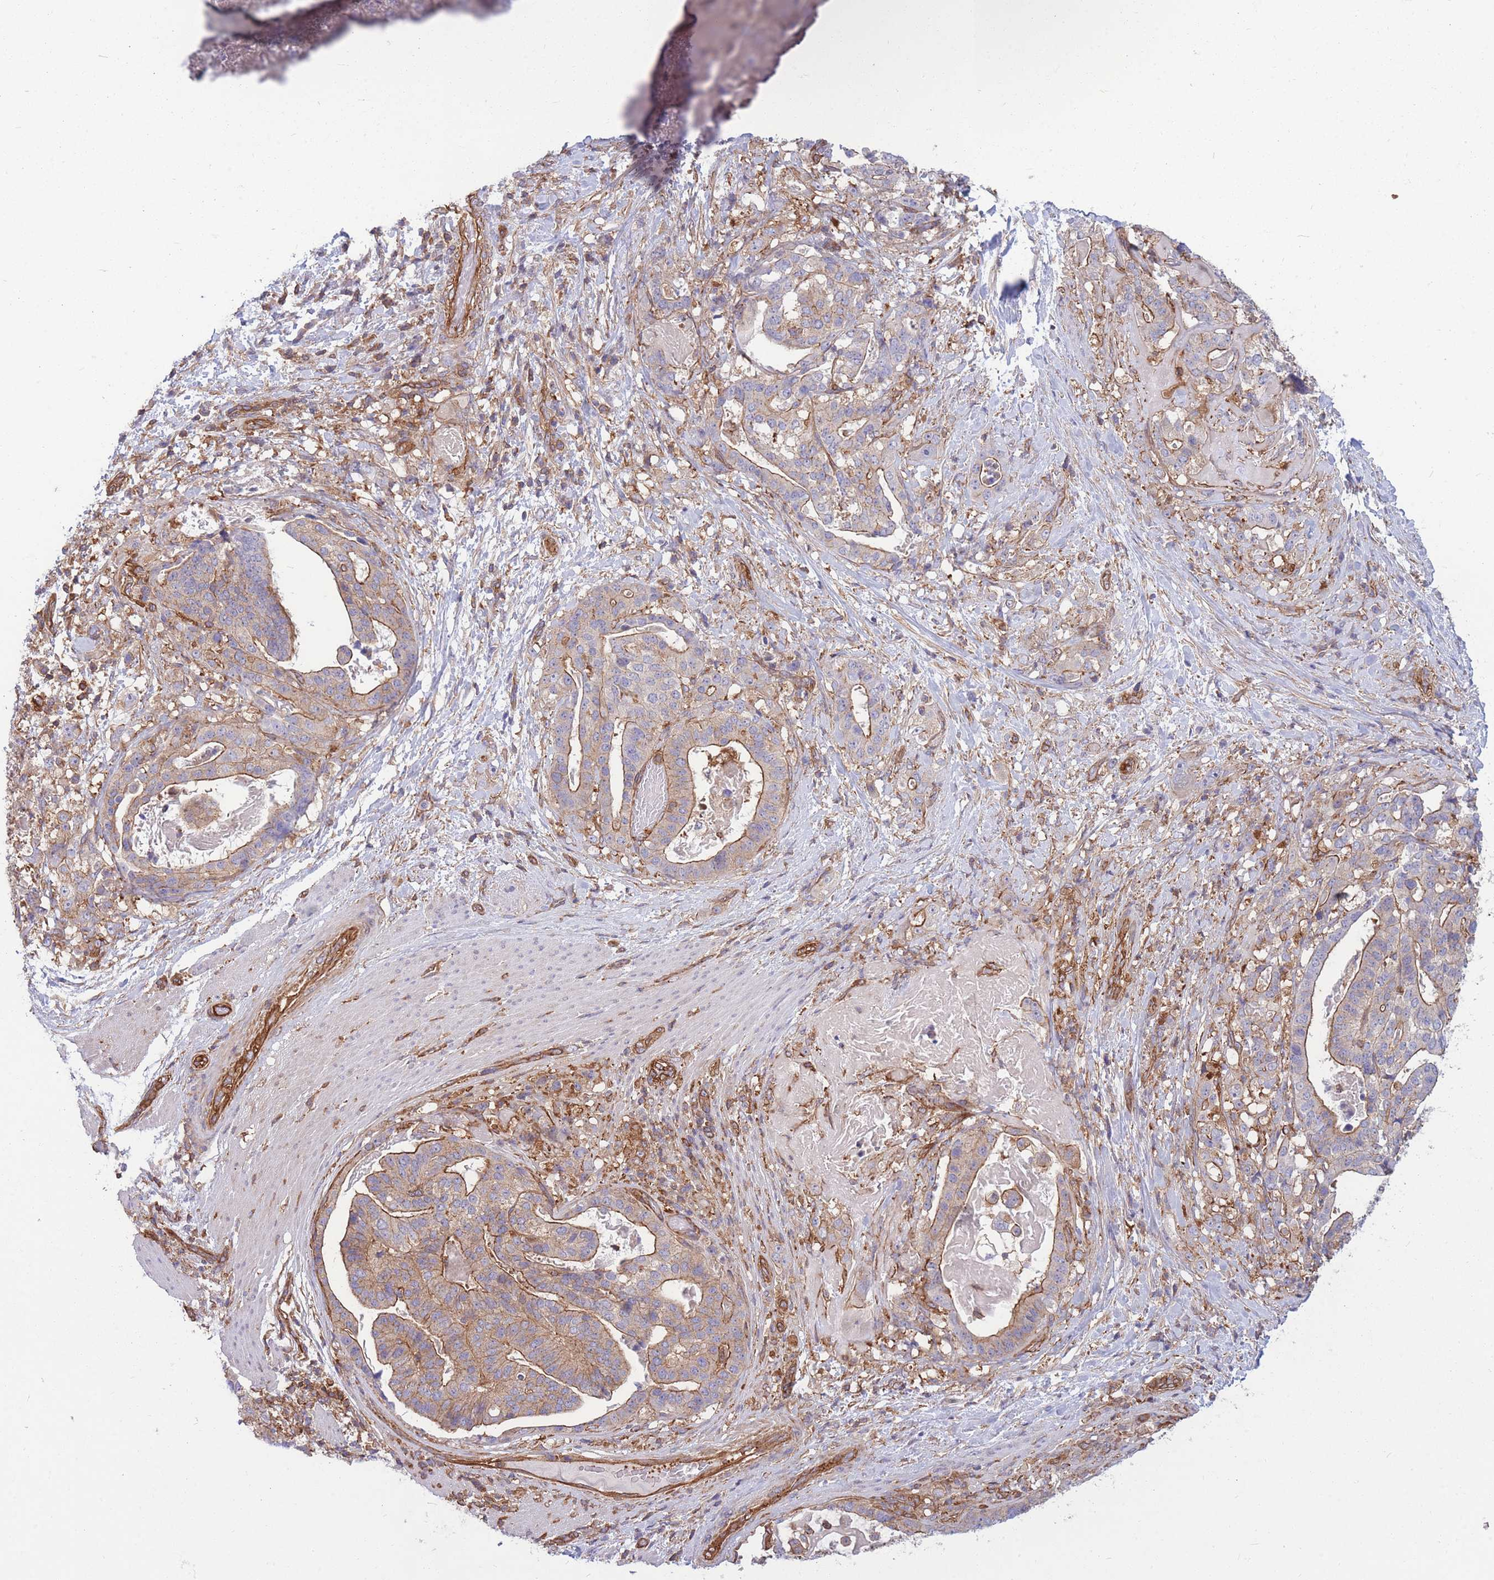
{"staining": {"intensity": "moderate", "quantity": ">75%", "location": "cytoplasmic/membranous"}, "tissue": "stomach cancer", "cell_type": "Tumor cells", "image_type": "cancer", "snomed": [{"axis": "morphology", "description": "Adenocarcinoma, NOS"}, {"axis": "topography", "description": "Stomach"}], "caption": "Immunohistochemical staining of stomach adenocarcinoma reveals medium levels of moderate cytoplasmic/membranous staining in approximately >75% of tumor cells. Nuclei are stained in blue.", "gene": "GGA1", "patient": {"sex": "male", "age": 48}}